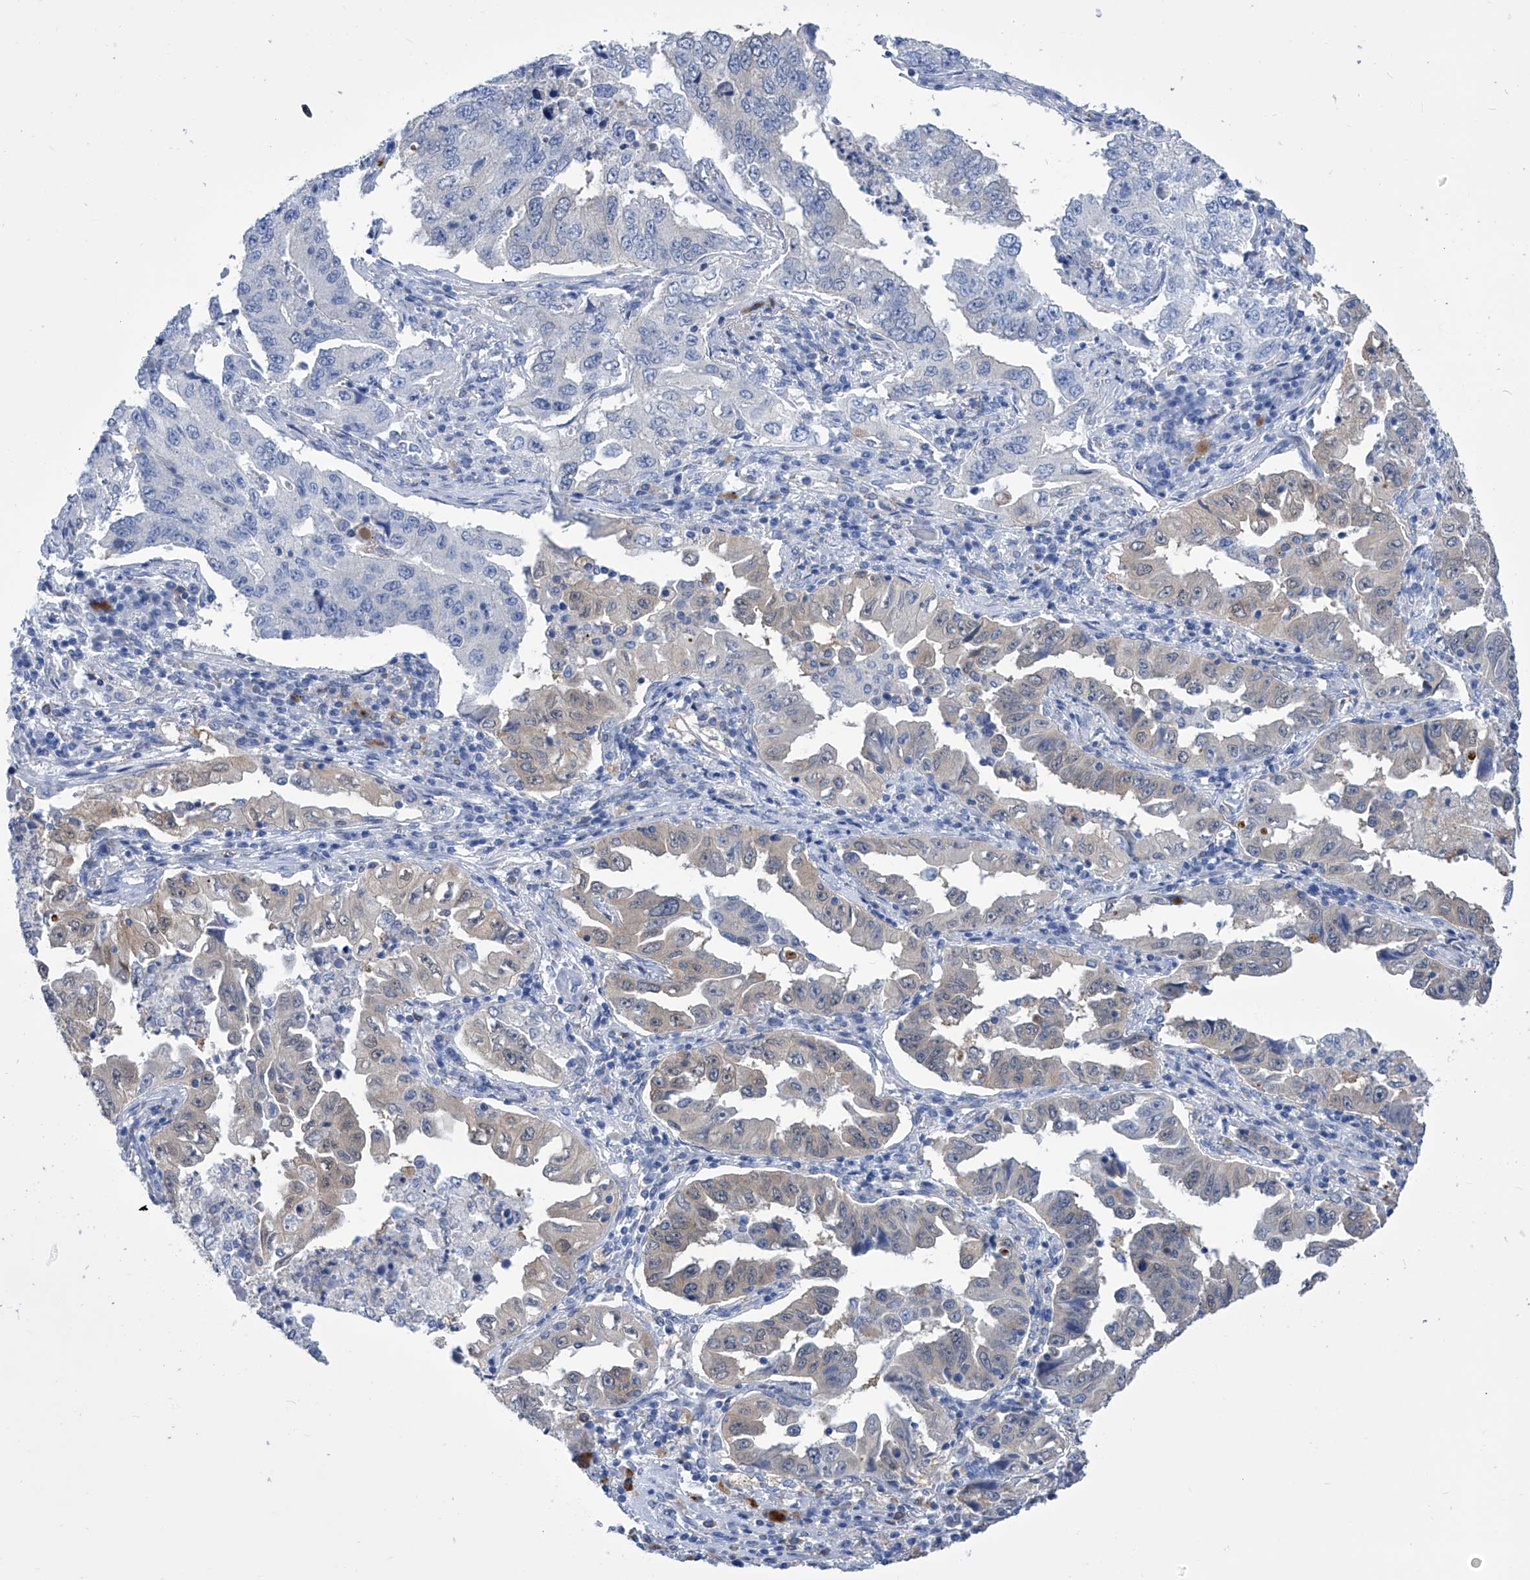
{"staining": {"intensity": "weak", "quantity": "<25%", "location": "cytoplasmic/membranous"}, "tissue": "lung cancer", "cell_type": "Tumor cells", "image_type": "cancer", "snomed": [{"axis": "morphology", "description": "Adenocarcinoma, NOS"}, {"axis": "topography", "description": "Lung"}], "caption": "Protein analysis of lung cancer shows no significant staining in tumor cells.", "gene": "IMPA2", "patient": {"sex": "female", "age": 51}}